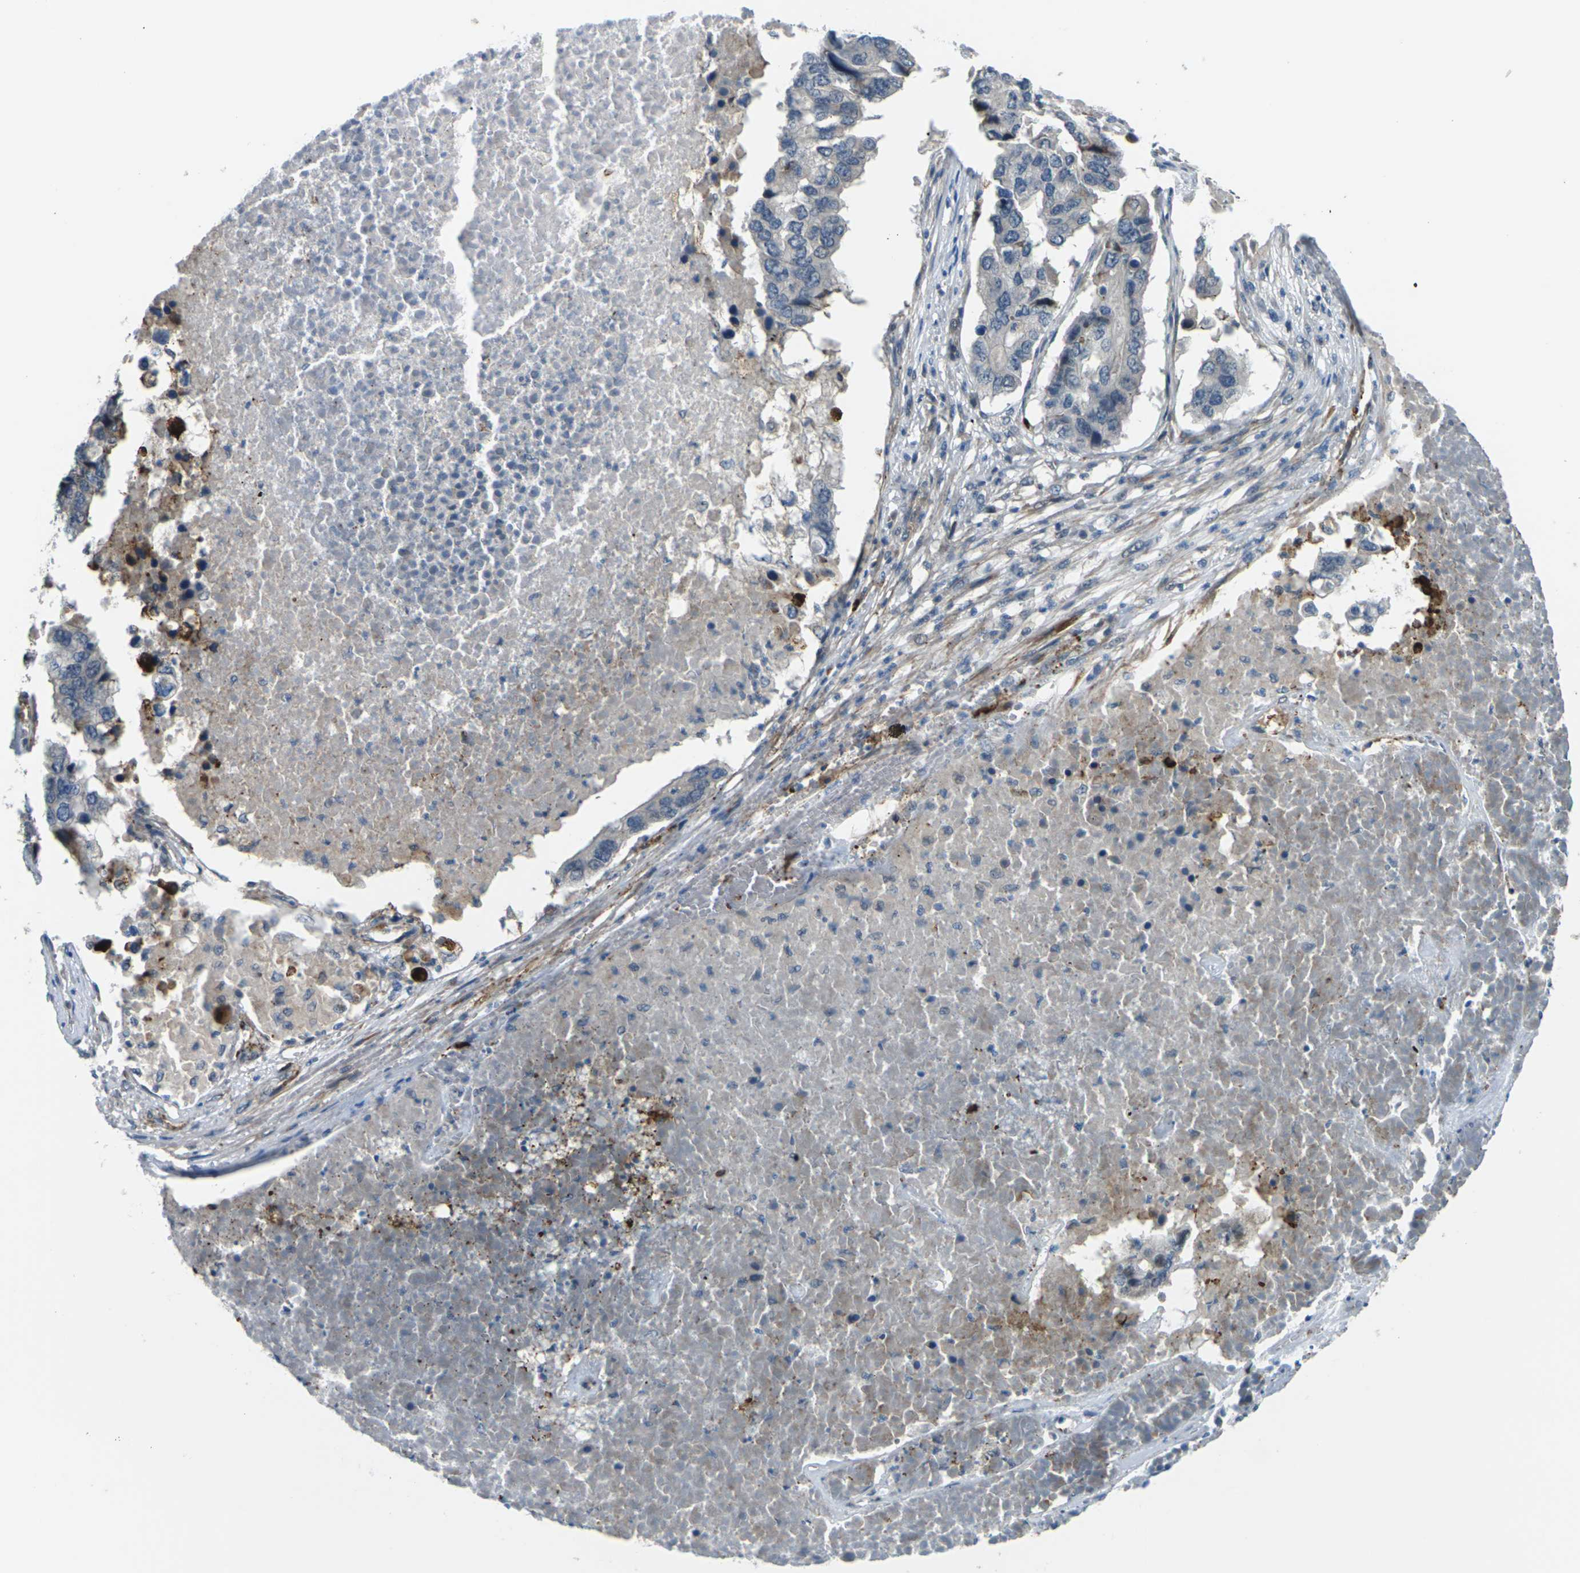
{"staining": {"intensity": "negative", "quantity": "none", "location": "none"}, "tissue": "pancreatic cancer", "cell_type": "Tumor cells", "image_type": "cancer", "snomed": [{"axis": "morphology", "description": "Adenocarcinoma, NOS"}, {"axis": "topography", "description": "Pancreas"}], "caption": "Tumor cells are negative for brown protein staining in pancreatic cancer.", "gene": "SLC13A3", "patient": {"sex": "male", "age": 50}}